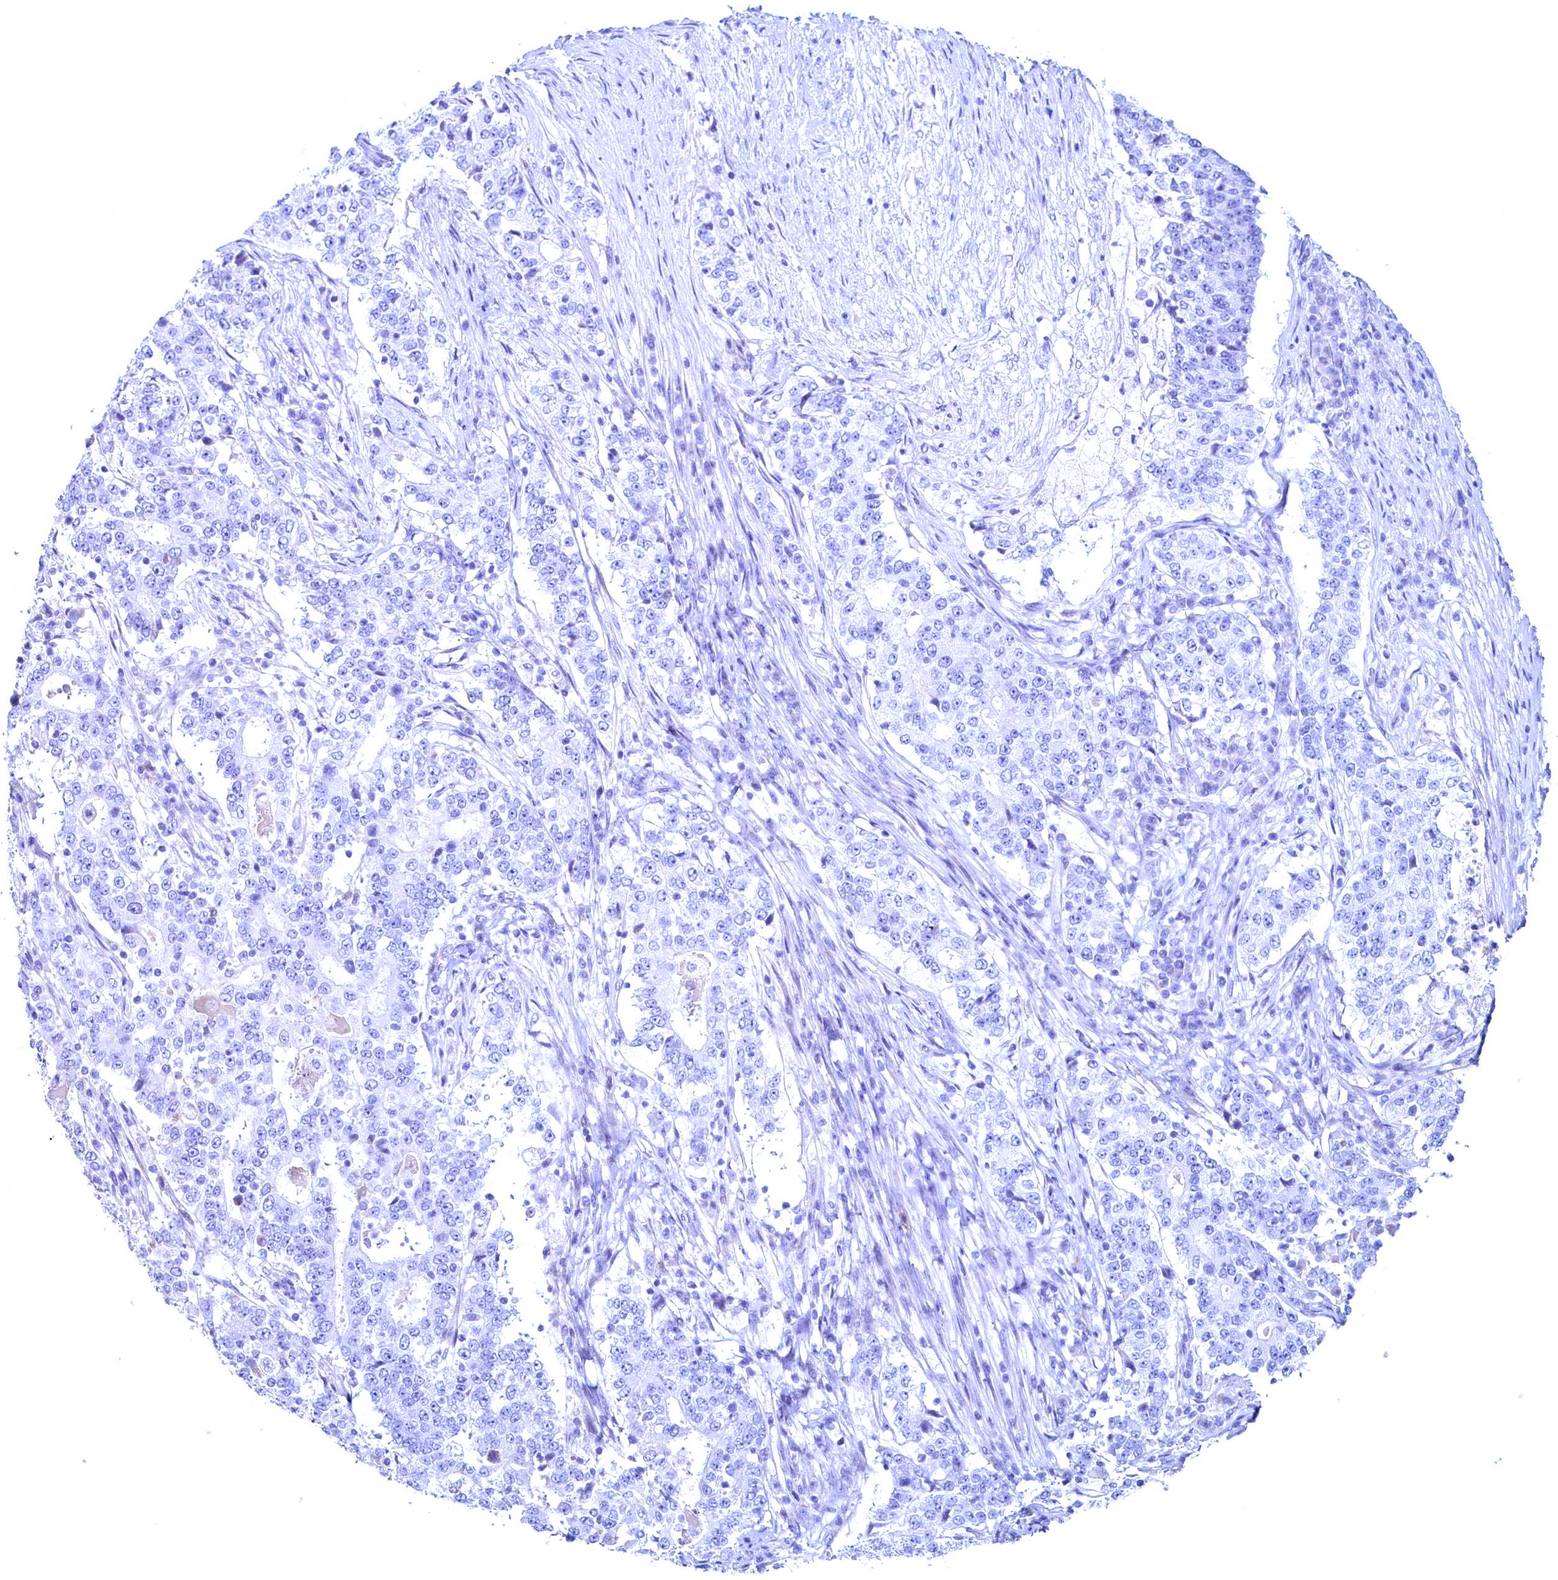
{"staining": {"intensity": "negative", "quantity": "none", "location": "none"}, "tissue": "stomach cancer", "cell_type": "Tumor cells", "image_type": "cancer", "snomed": [{"axis": "morphology", "description": "Adenocarcinoma, NOS"}, {"axis": "topography", "description": "Stomach"}], "caption": "Tumor cells show no significant protein positivity in adenocarcinoma (stomach).", "gene": "MAP1LC3A", "patient": {"sex": "male", "age": 59}}